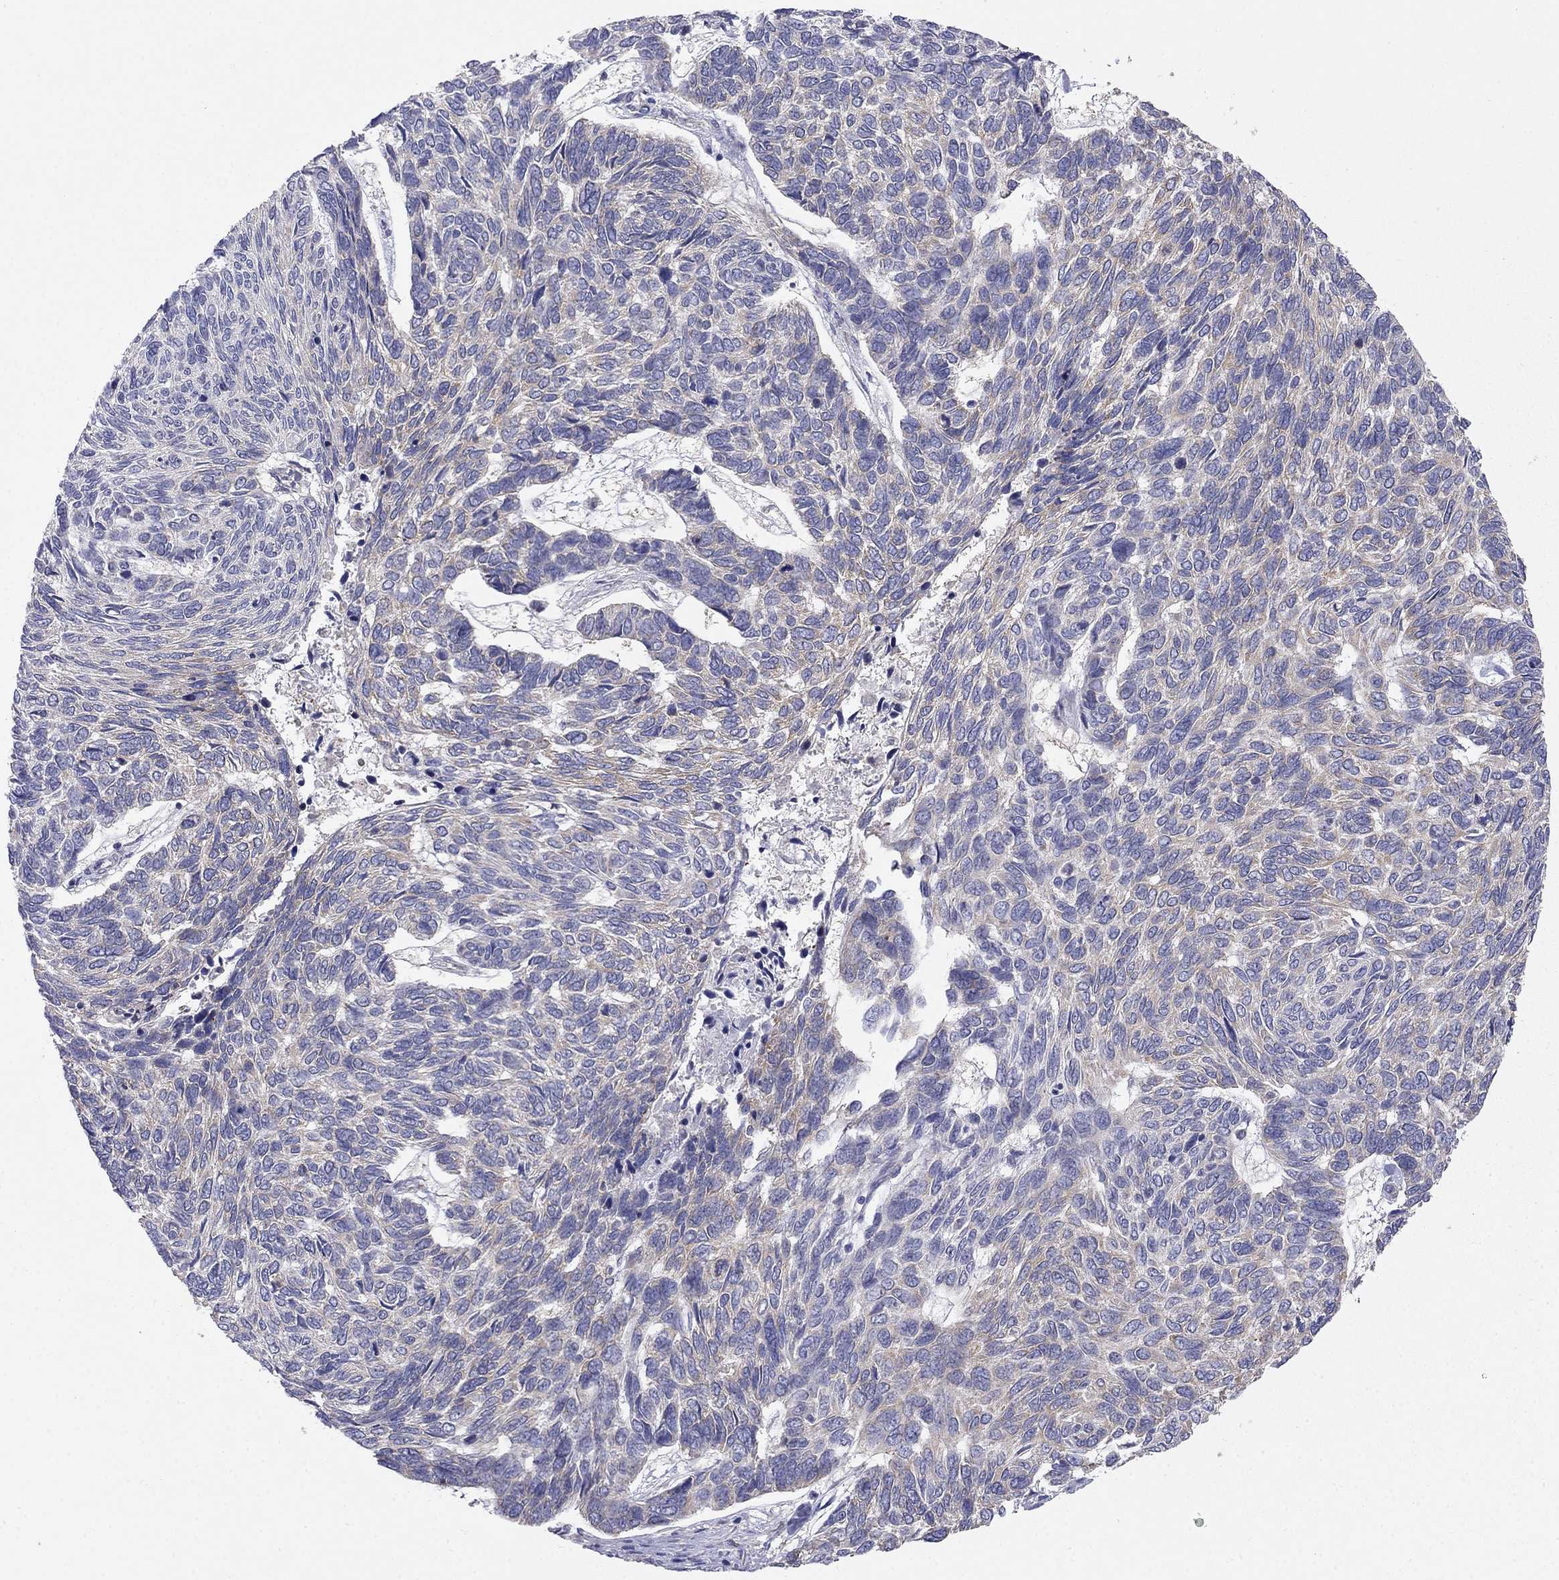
{"staining": {"intensity": "weak", "quantity": ">75%", "location": "cytoplasmic/membranous"}, "tissue": "skin cancer", "cell_type": "Tumor cells", "image_type": "cancer", "snomed": [{"axis": "morphology", "description": "Basal cell carcinoma"}, {"axis": "topography", "description": "Skin"}], "caption": "Brown immunohistochemical staining in skin basal cell carcinoma reveals weak cytoplasmic/membranous staining in about >75% of tumor cells.", "gene": "LONRF2", "patient": {"sex": "female", "age": 65}}